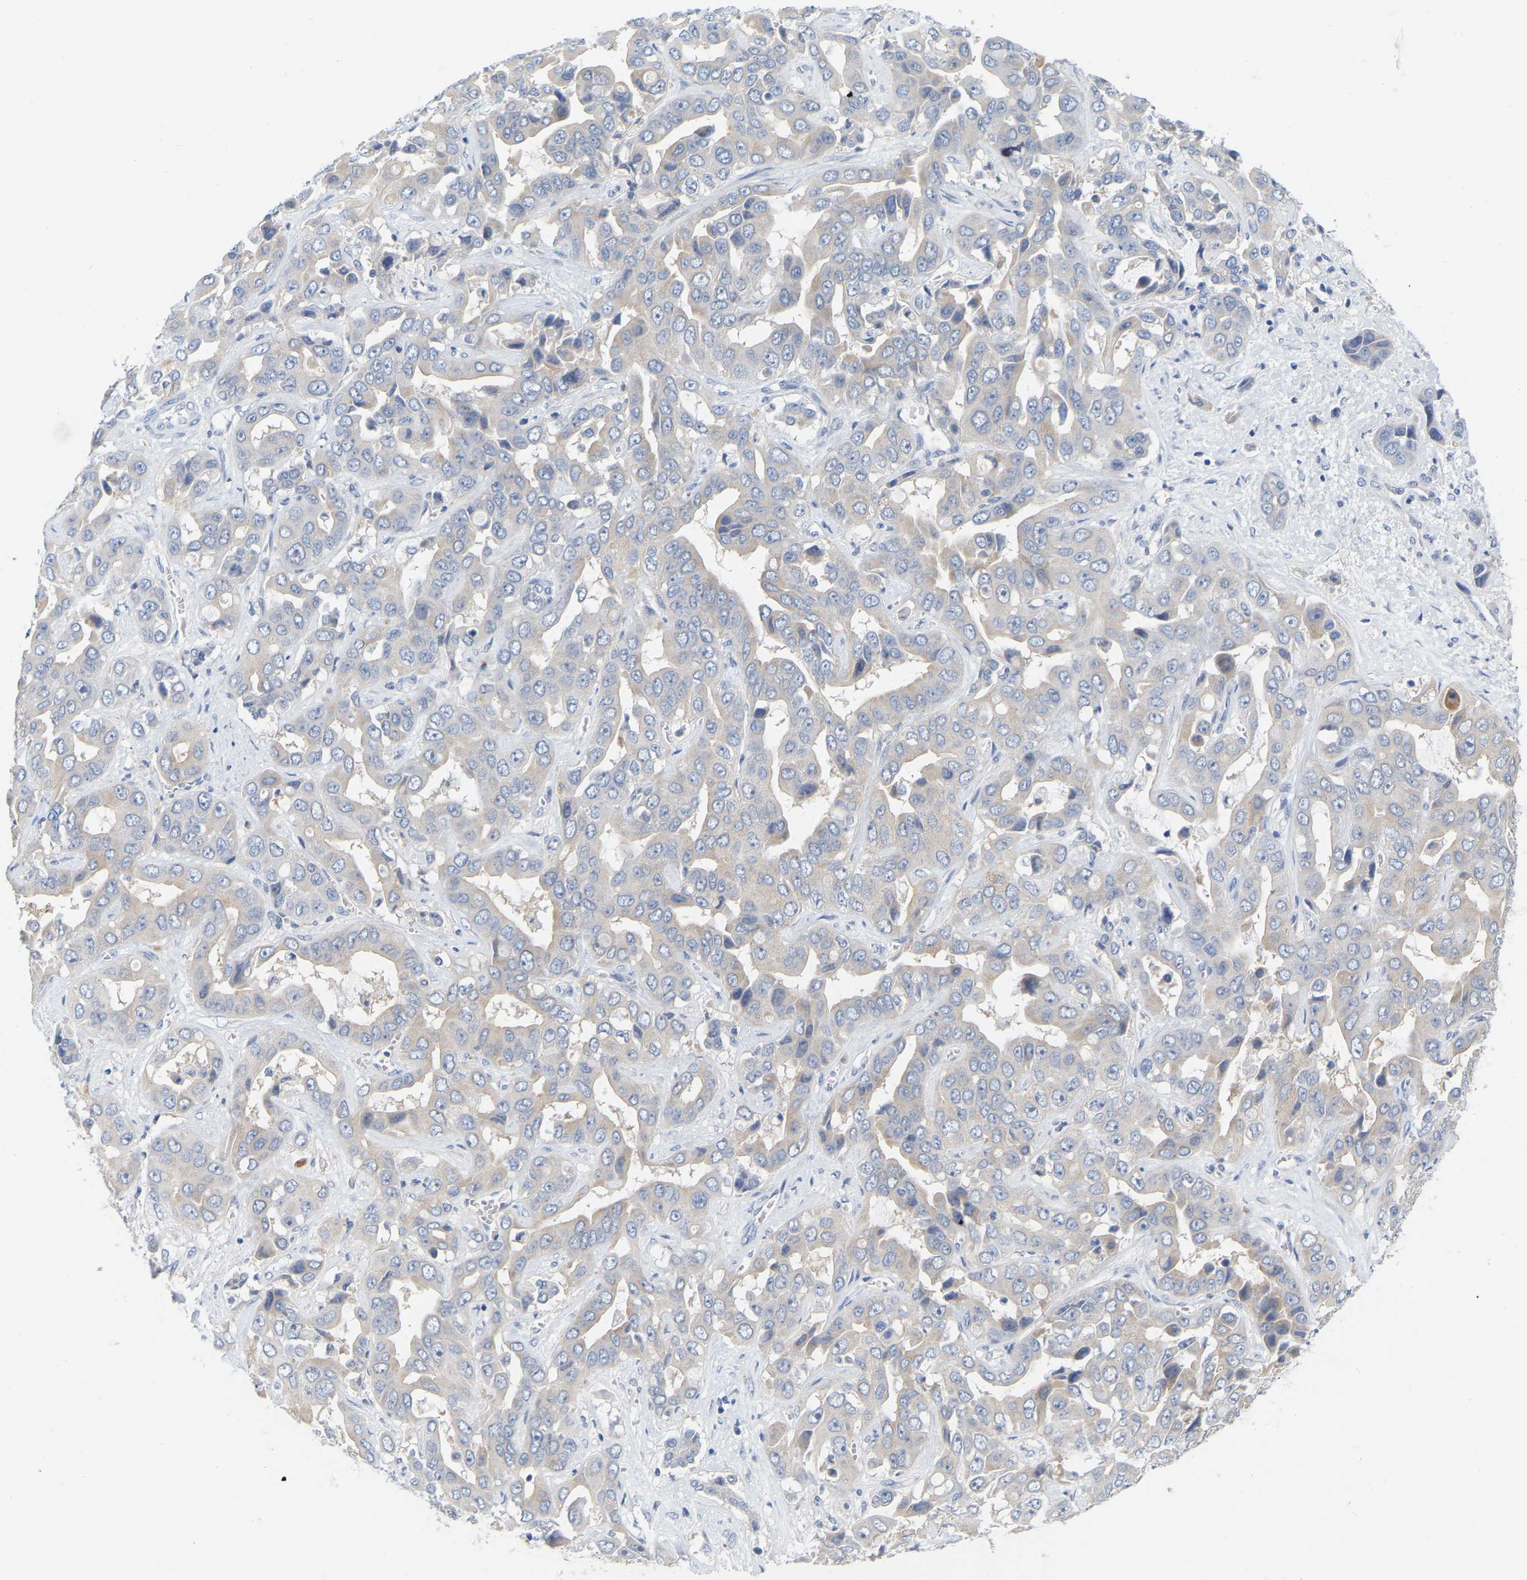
{"staining": {"intensity": "negative", "quantity": "none", "location": "none"}, "tissue": "liver cancer", "cell_type": "Tumor cells", "image_type": "cancer", "snomed": [{"axis": "morphology", "description": "Cholangiocarcinoma"}, {"axis": "topography", "description": "Liver"}], "caption": "Immunohistochemistry image of neoplastic tissue: human liver cancer (cholangiocarcinoma) stained with DAB displays no significant protein staining in tumor cells.", "gene": "WIPI2", "patient": {"sex": "female", "age": 52}}